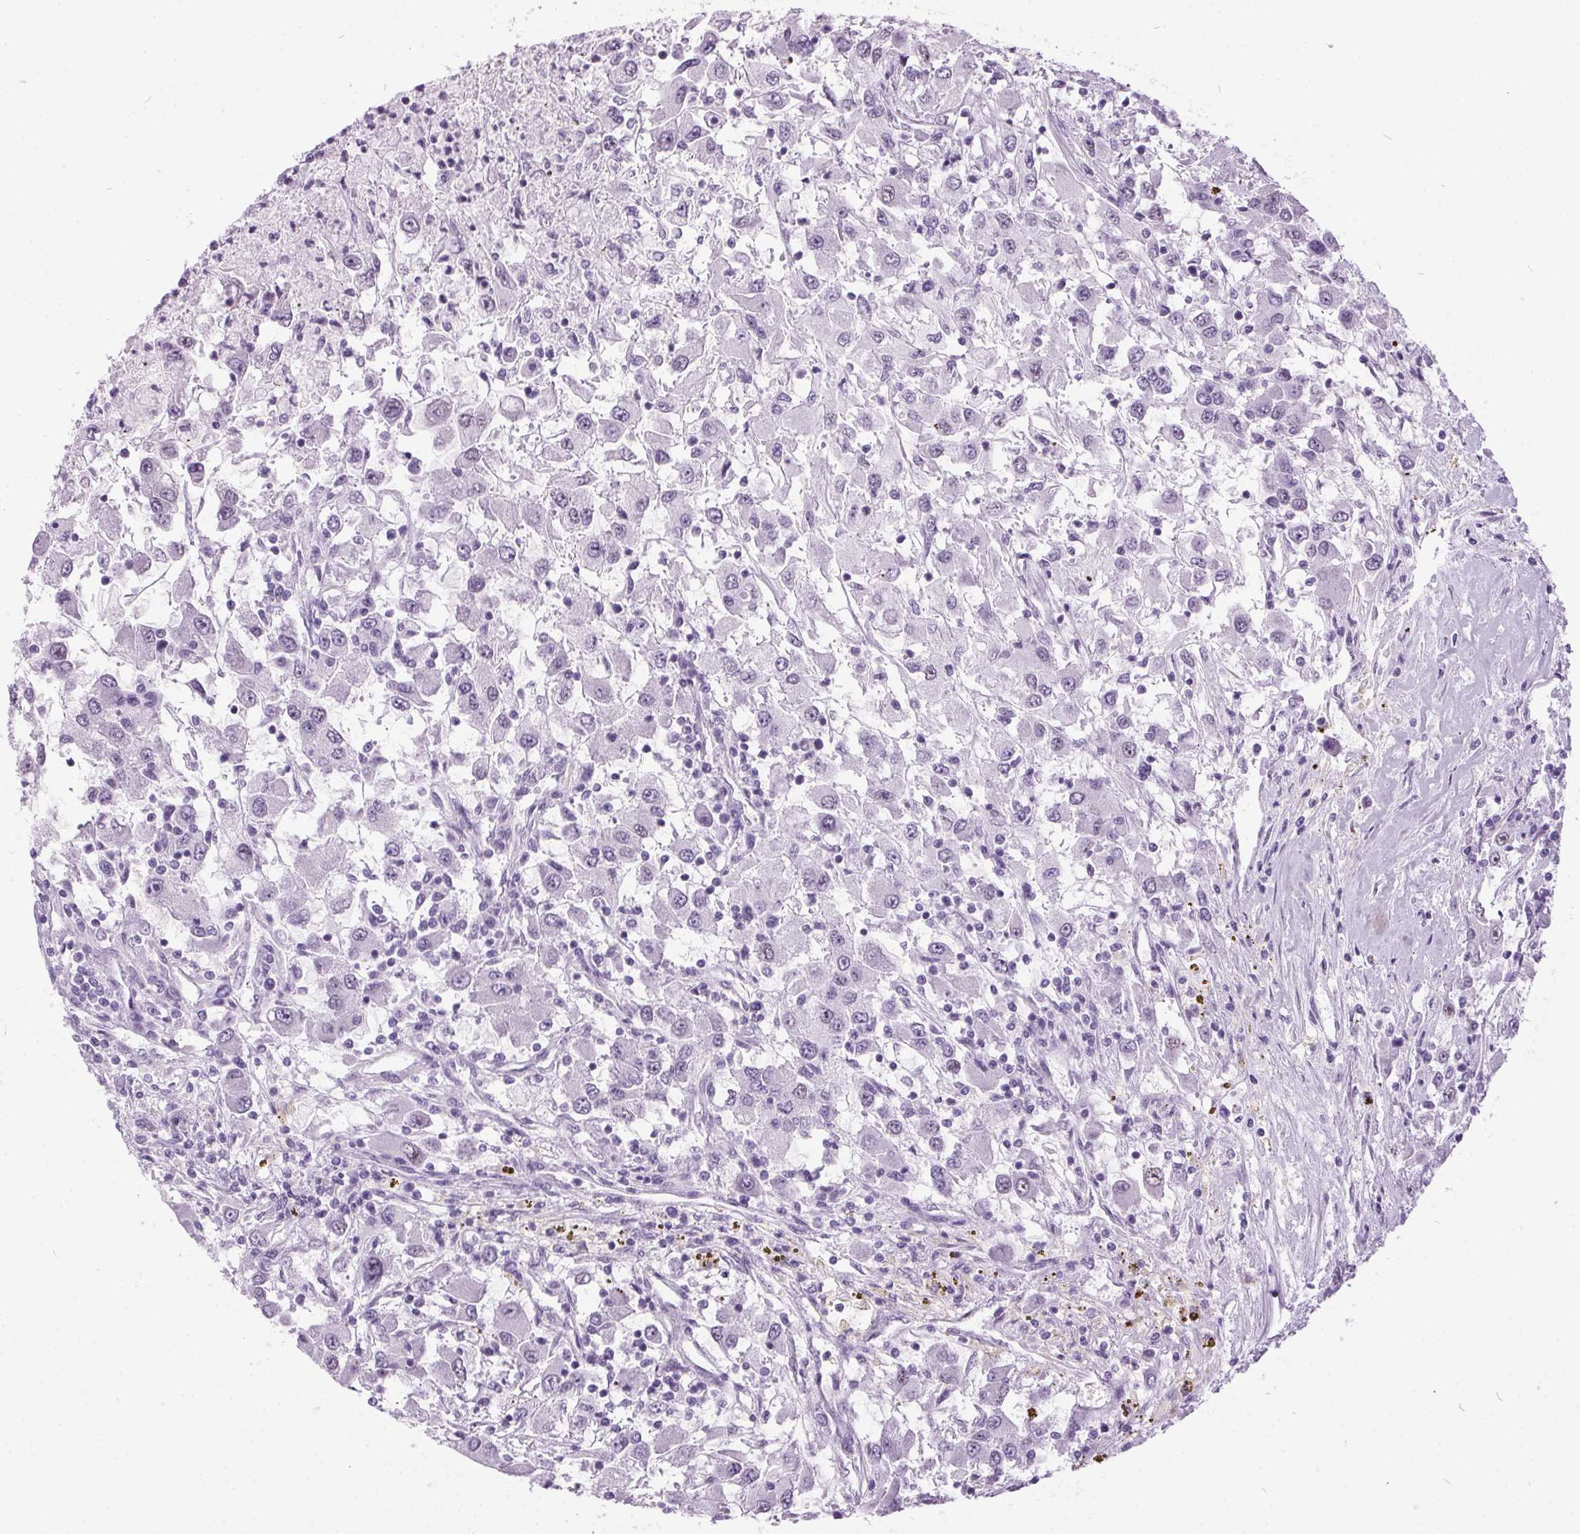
{"staining": {"intensity": "negative", "quantity": "none", "location": "none"}, "tissue": "renal cancer", "cell_type": "Tumor cells", "image_type": "cancer", "snomed": [{"axis": "morphology", "description": "Adenocarcinoma, NOS"}, {"axis": "topography", "description": "Kidney"}], "caption": "There is no significant expression in tumor cells of renal adenocarcinoma.", "gene": "ODAD2", "patient": {"sex": "female", "age": 67}}